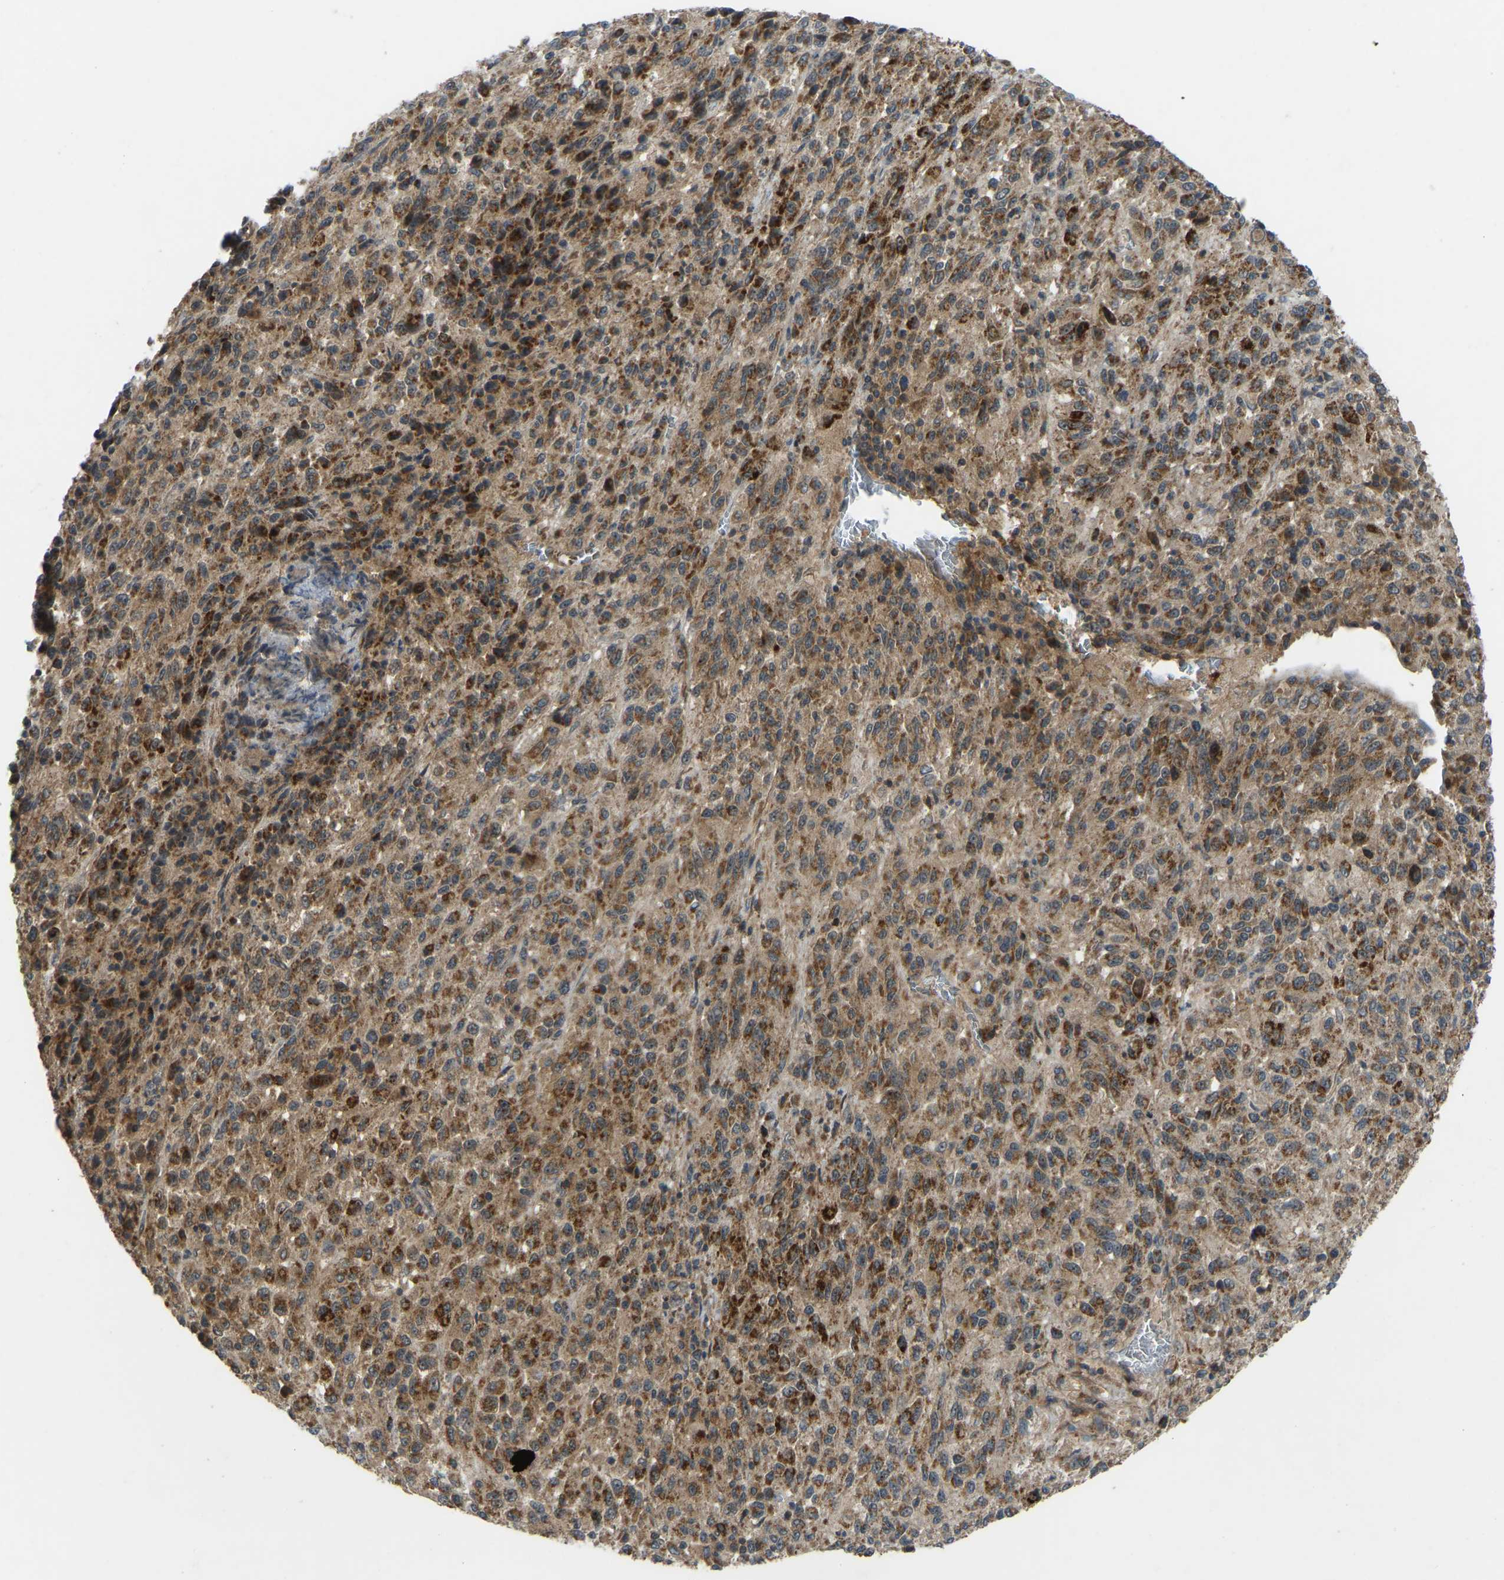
{"staining": {"intensity": "moderate", "quantity": ">75%", "location": "cytoplasmic/membranous"}, "tissue": "melanoma", "cell_type": "Tumor cells", "image_type": "cancer", "snomed": [{"axis": "morphology", "description": "Malignant melanoma, Metastatic site"}, {"axis": "topography", "description": "Lung"}], "caption": "This photomicrograph reveals immunohistochemistry staining of human melanoma, with medium moderate cytoplasmic/membranous expression in approximately >75% of tumor cells.", "gene": "ZNF71", "patient": {"sex": "male", "age": 64}}